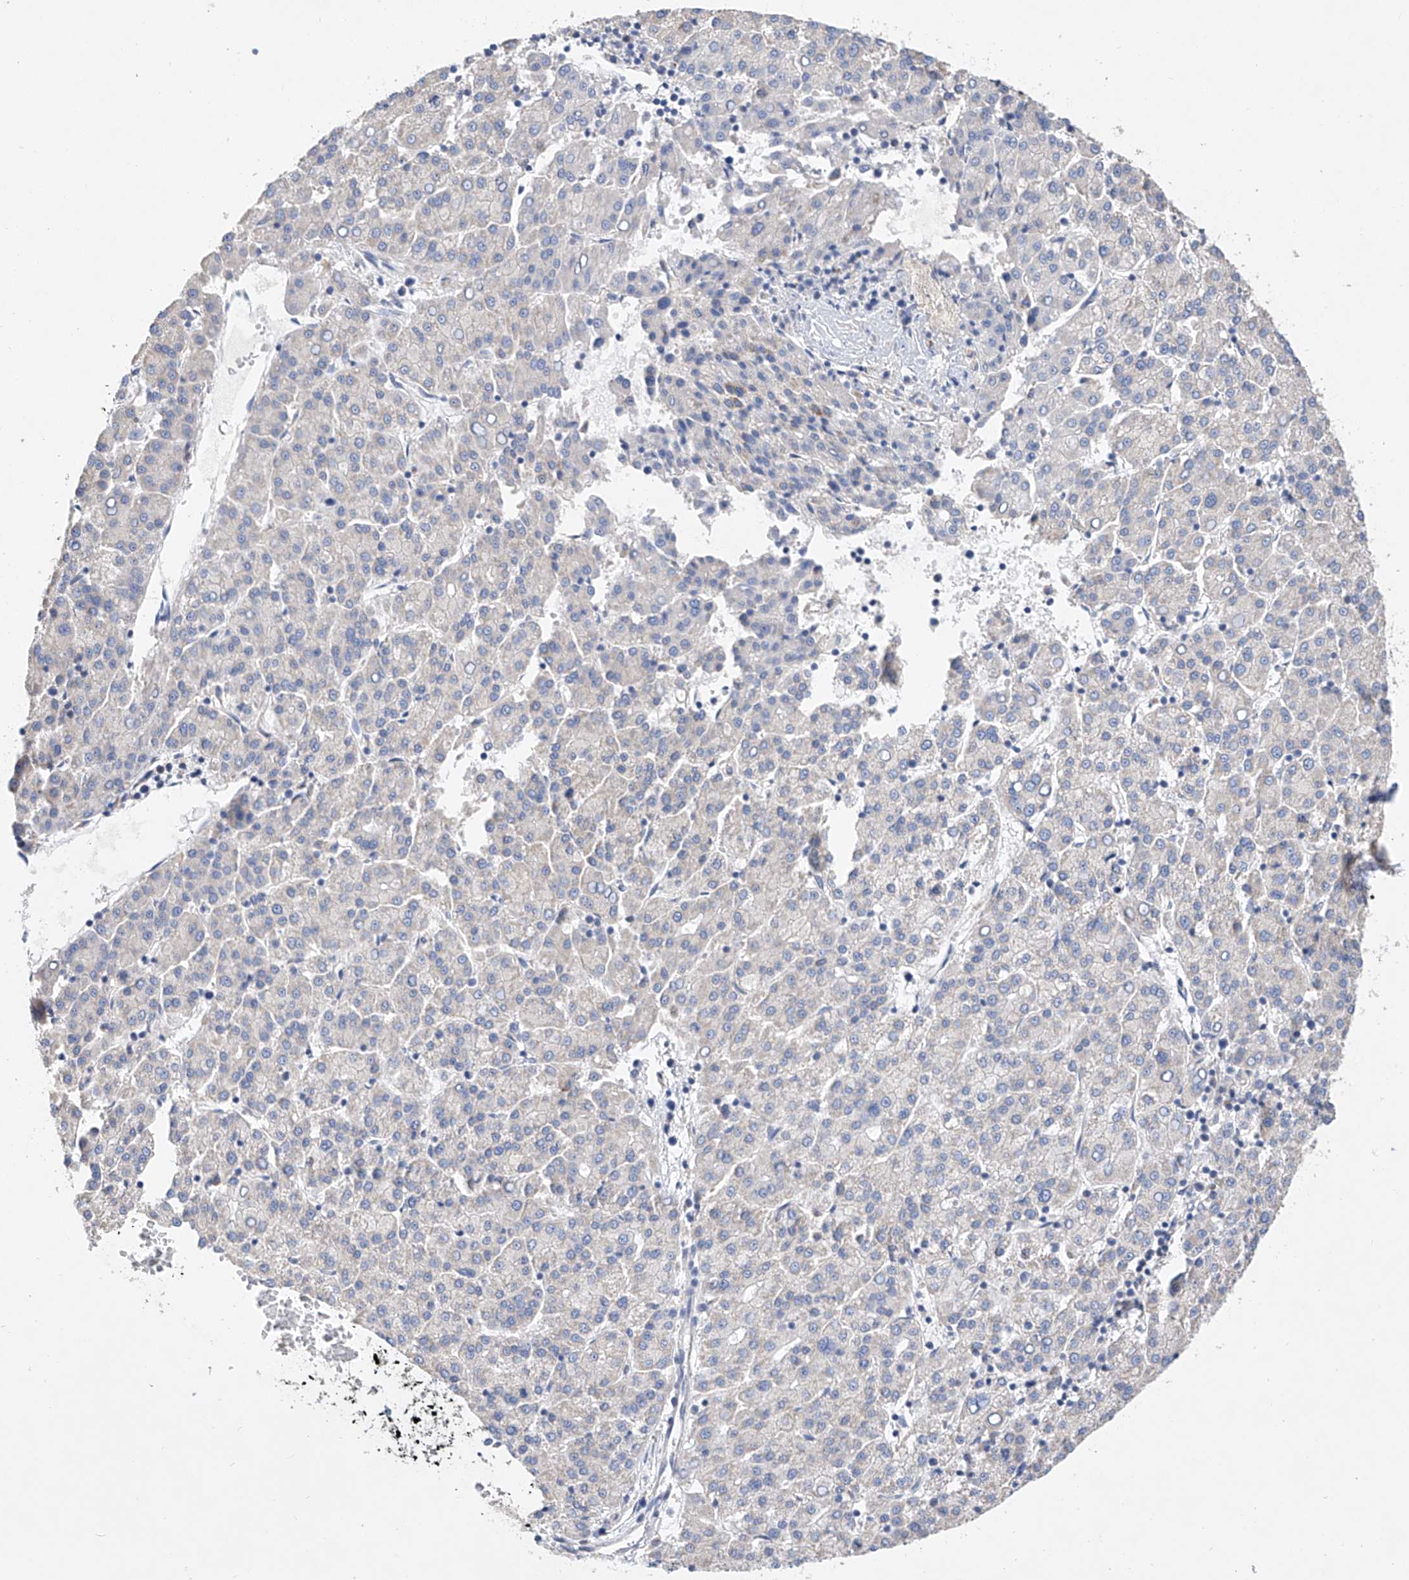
{"staining": {"intensity": "negative", "quantity": "none", "location": "none"}, "tissue": "liver cancer", "cell_type": "Tumor cells", "image_type": "cancer", "snomed": [{"axis": "morphology", "description": "Carcinoma, Hepatocellular, NOS"}, {"axis": "topography", "description": "Liver"}], "caption": "Immunohistochemistry (IHC) micrograph of human liver hepatocellular carcinoma stained for a protein (brown), which demonstrates no staining in tumor cells.", "gene": "AMD1", "patient": {"sex": "female", "age": 58}}